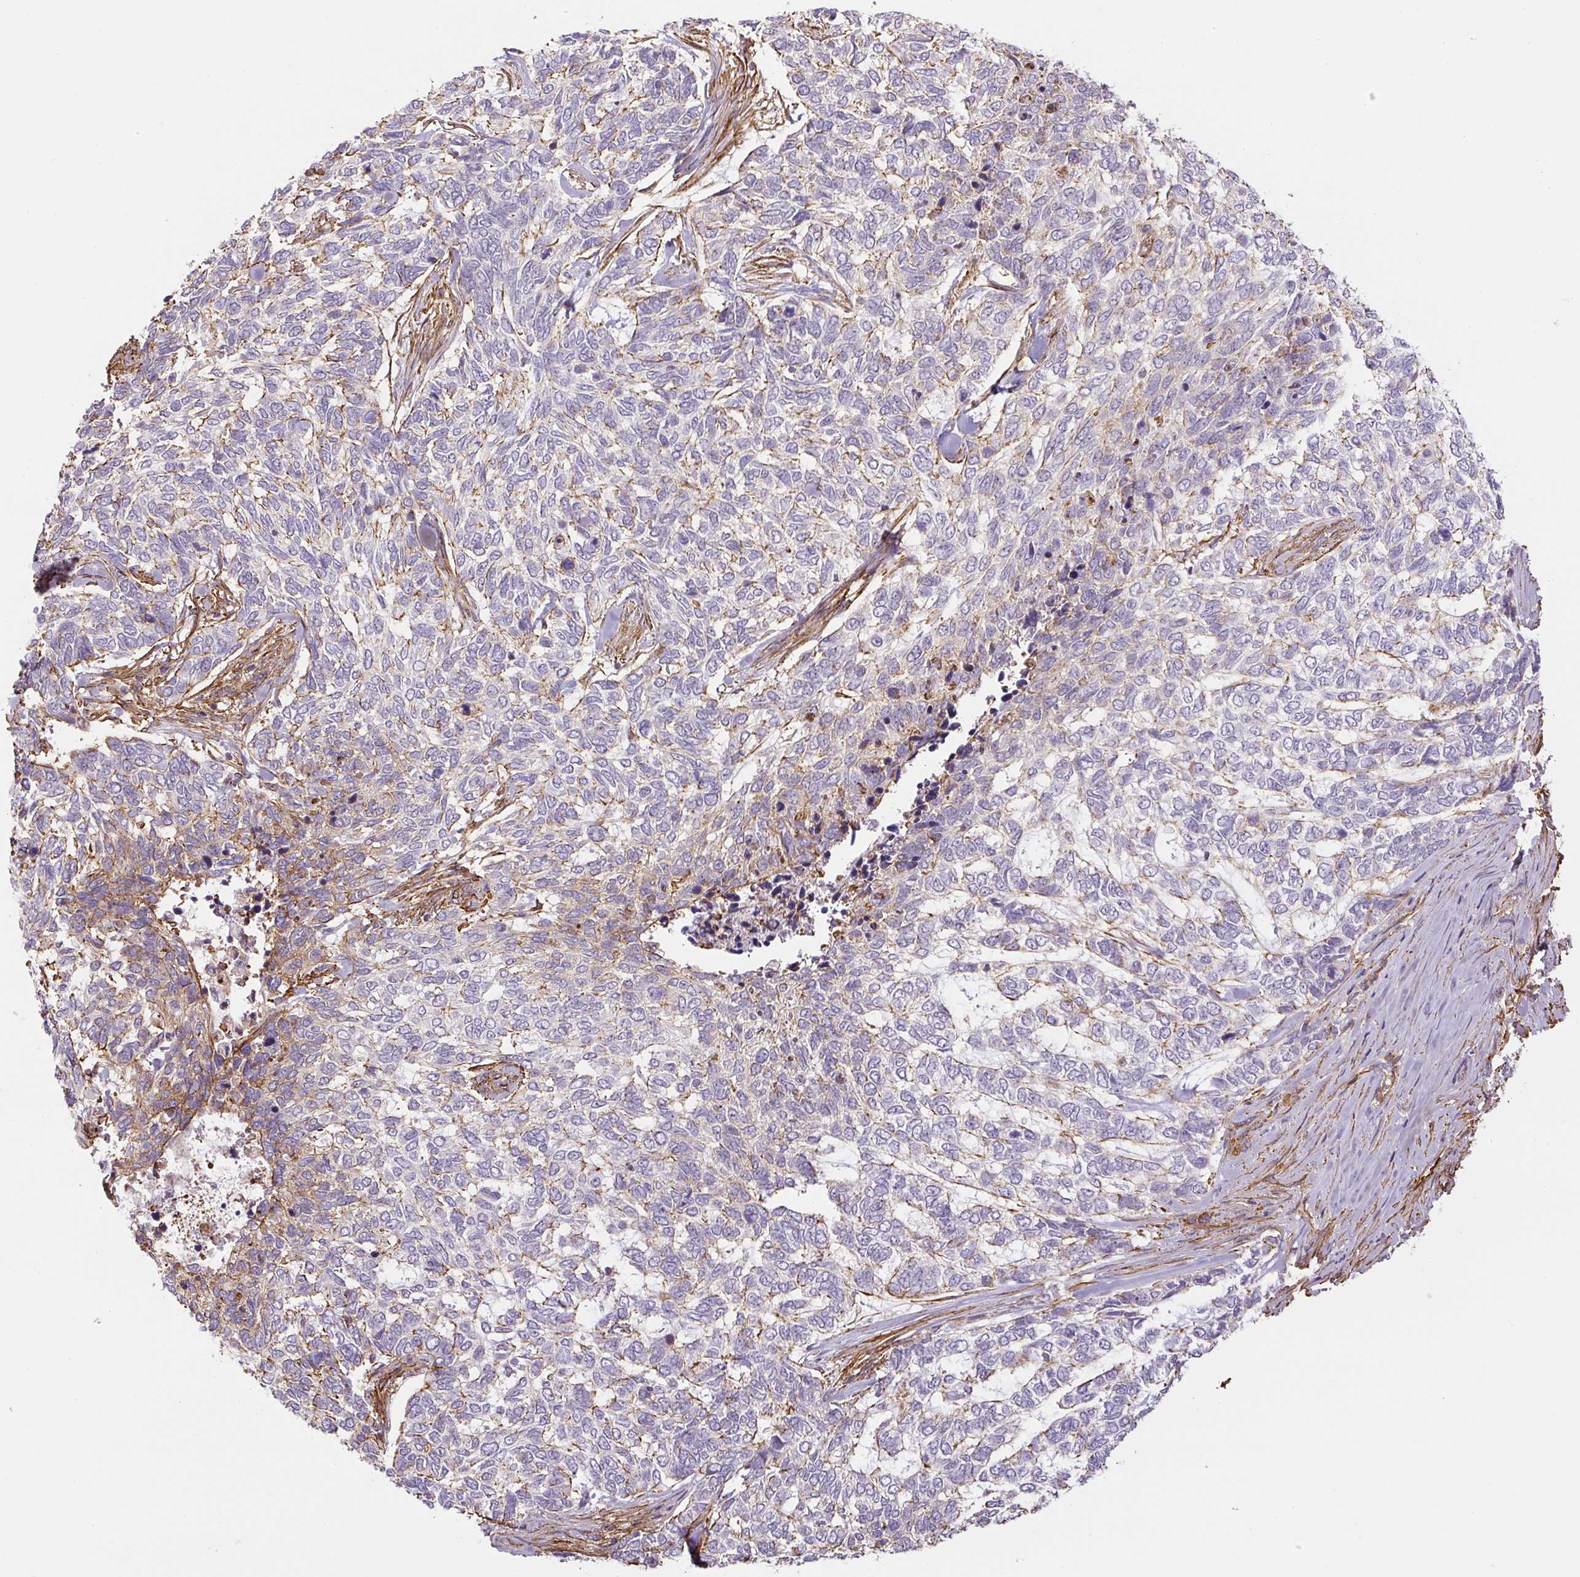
{"staining": {"intensity": "weak", "quantity": "<25%", "location": "cytoplasmic/membranous"}, "tissue": "skin cancer", "cell_type": "Tumor cells", "image_type": "cancer", "snomed": [{"axis": "morphology", "description": "Basal cell carcinoma"}, {"axis": "topography", "description": "Skin"}], "caption": "The immunohistochemistry (IHC) micrograph has no significant staining in tumor cells of skin cancer (basal cell carcinoma) tissue.", "gene": "MYL12A", "patient": {"sex": "female", "age": 65}}